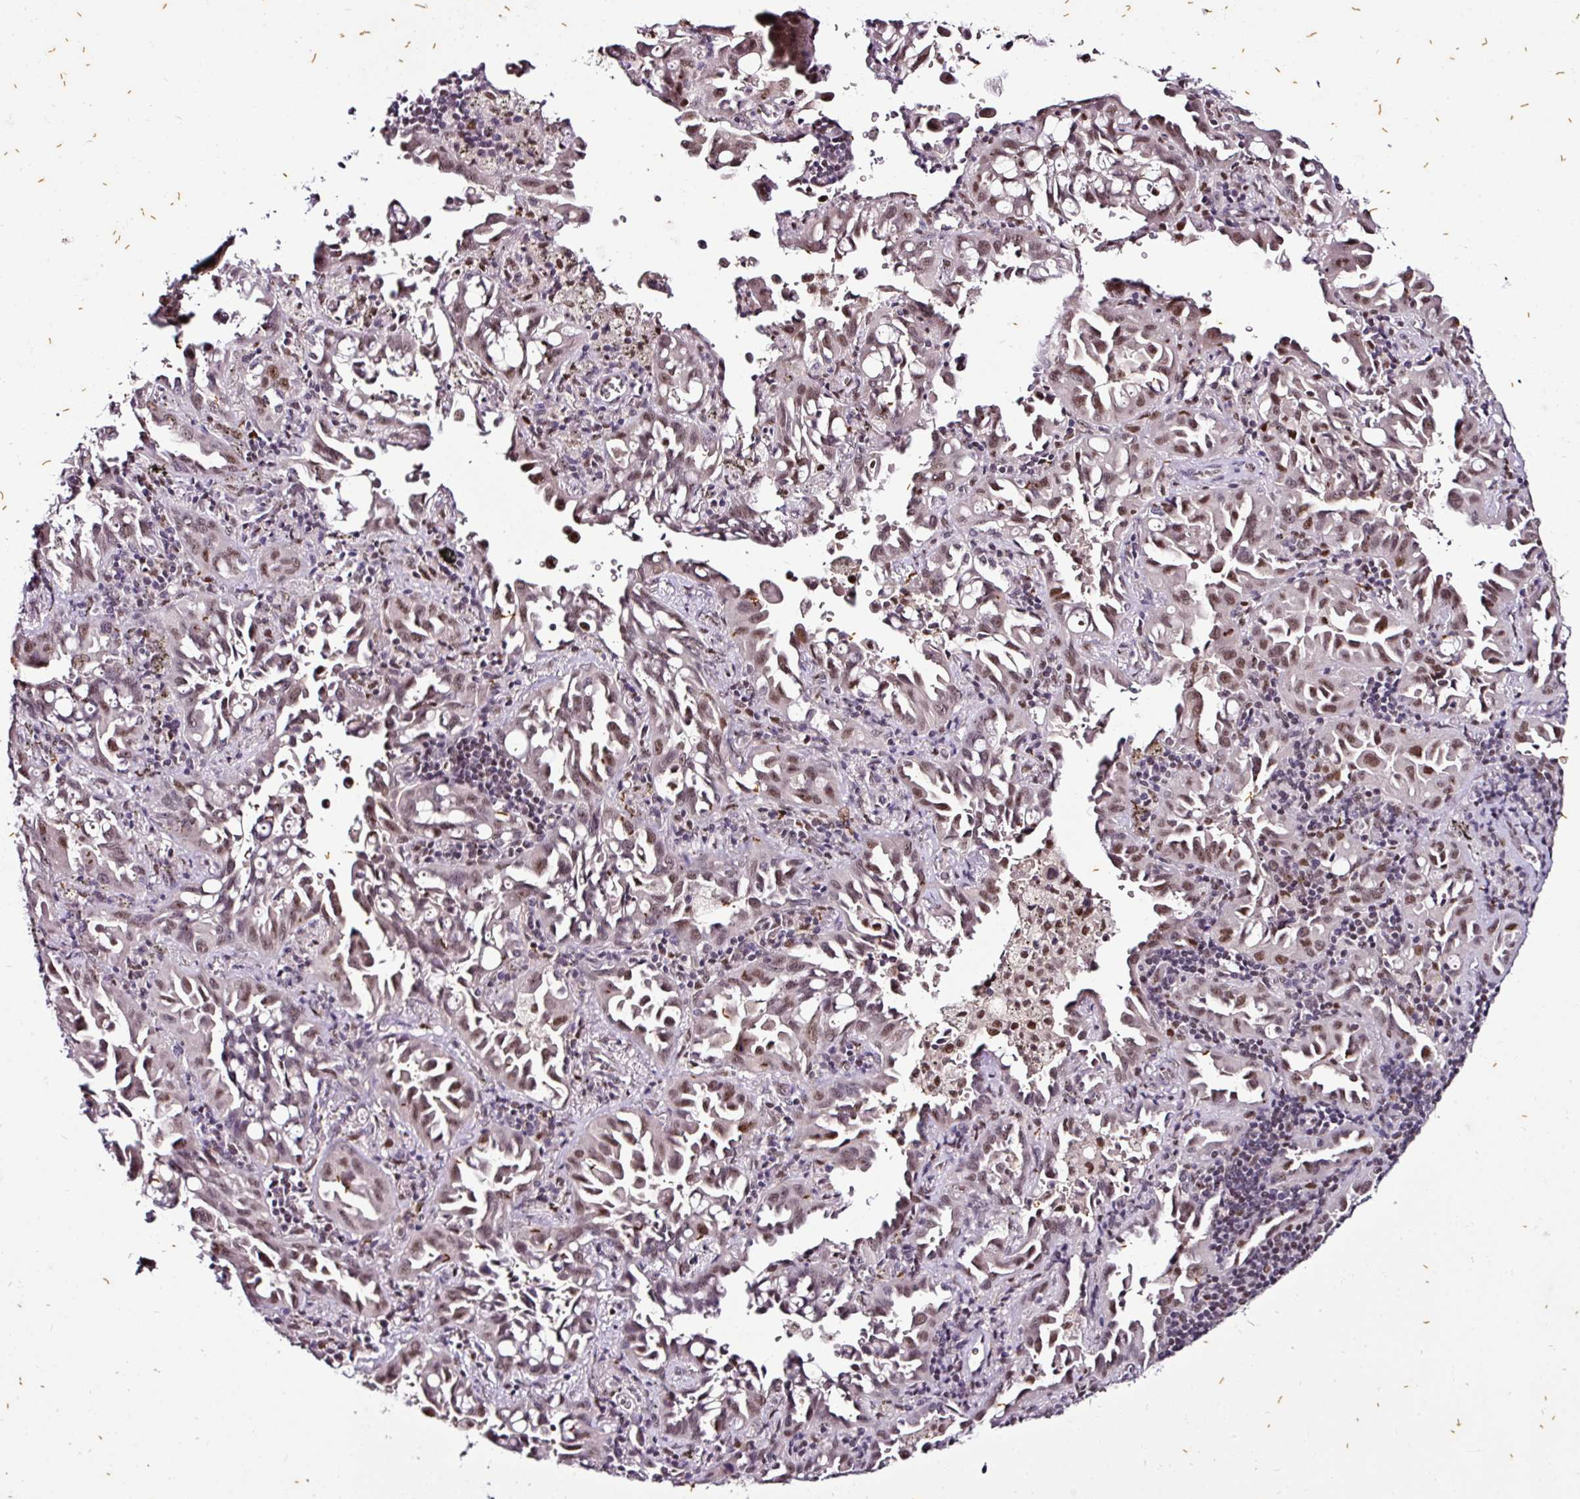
{"staining": {"intensity": "moderate", "quantity": ">75%", "location": "nuclear"}, "tissue": "lung cancer", "cell_type": "Tumor cells", "image_type": "cancer", "snomed": [{"axis": "morphology", "description": "Adenocarcinoma, NOS"}, {"axis": "topography", "description": "Lung"}], "caption": "Immunohistochemical staining of lung cancer reveals medium levels of moderate nuclear expression in about >75% of tumor cells.", "gene": "KLF16", "patient": {"sex": "male", "age": 68}}